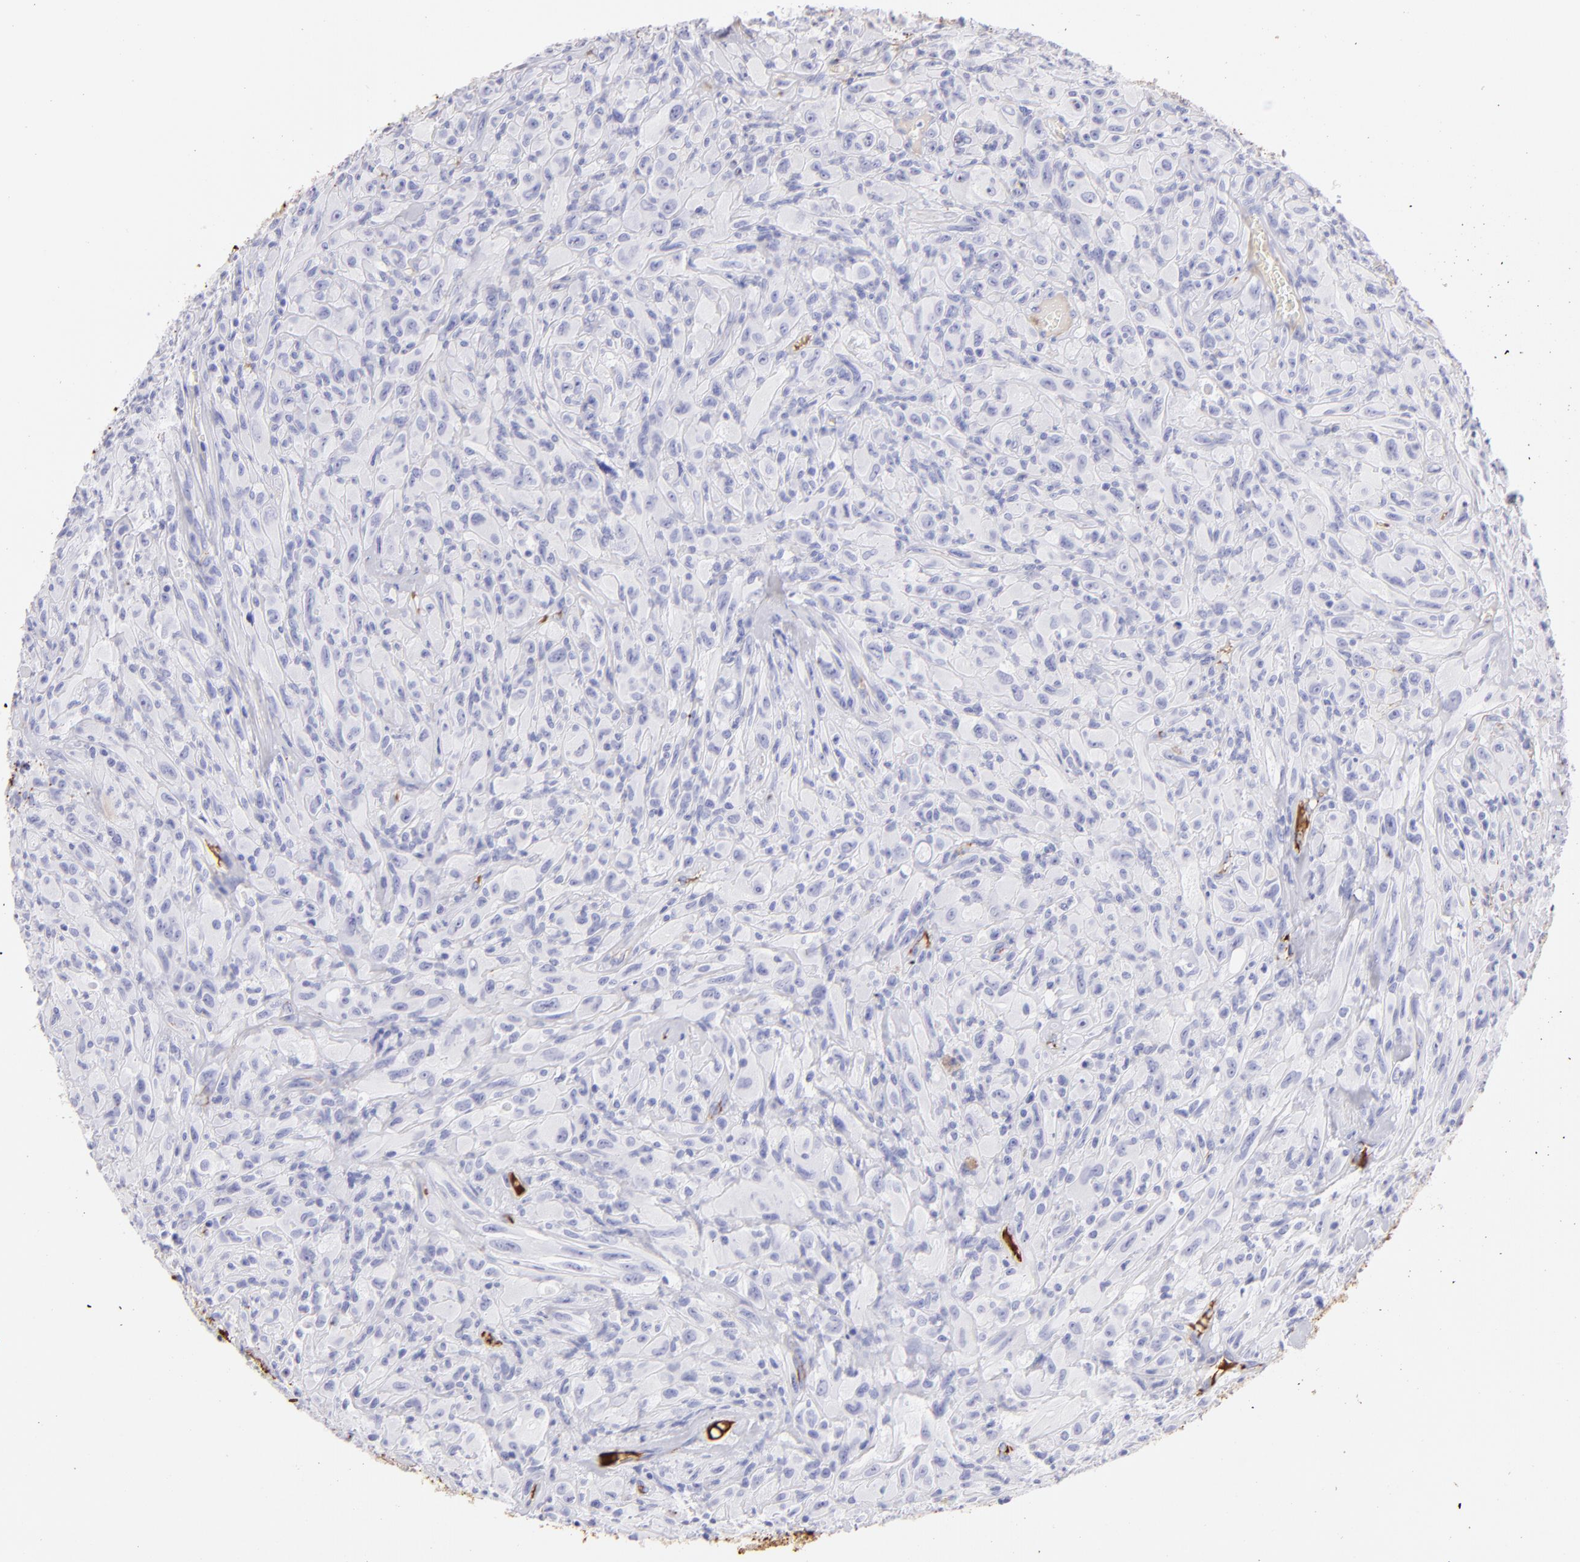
{"staining": {"intensity": "negative", "quantity": "none", "location": "none"}, "tissue": "glioma", "cell_type": "Tumor cells", "image_type": "cancer", "snomed": [{"axis": "morphology", "description": "Glioma, malignant, High grade"}, {"axis": "topography", "description": "Brain"}], "caption": "High magnification brightfield microscopy of glioma stained with DAB (brown) and counterstained with hematoxylin (blue): tumor cells show no significant expression.", "gene": "FGB", "patient": {"sex": "male", "age": 48}}